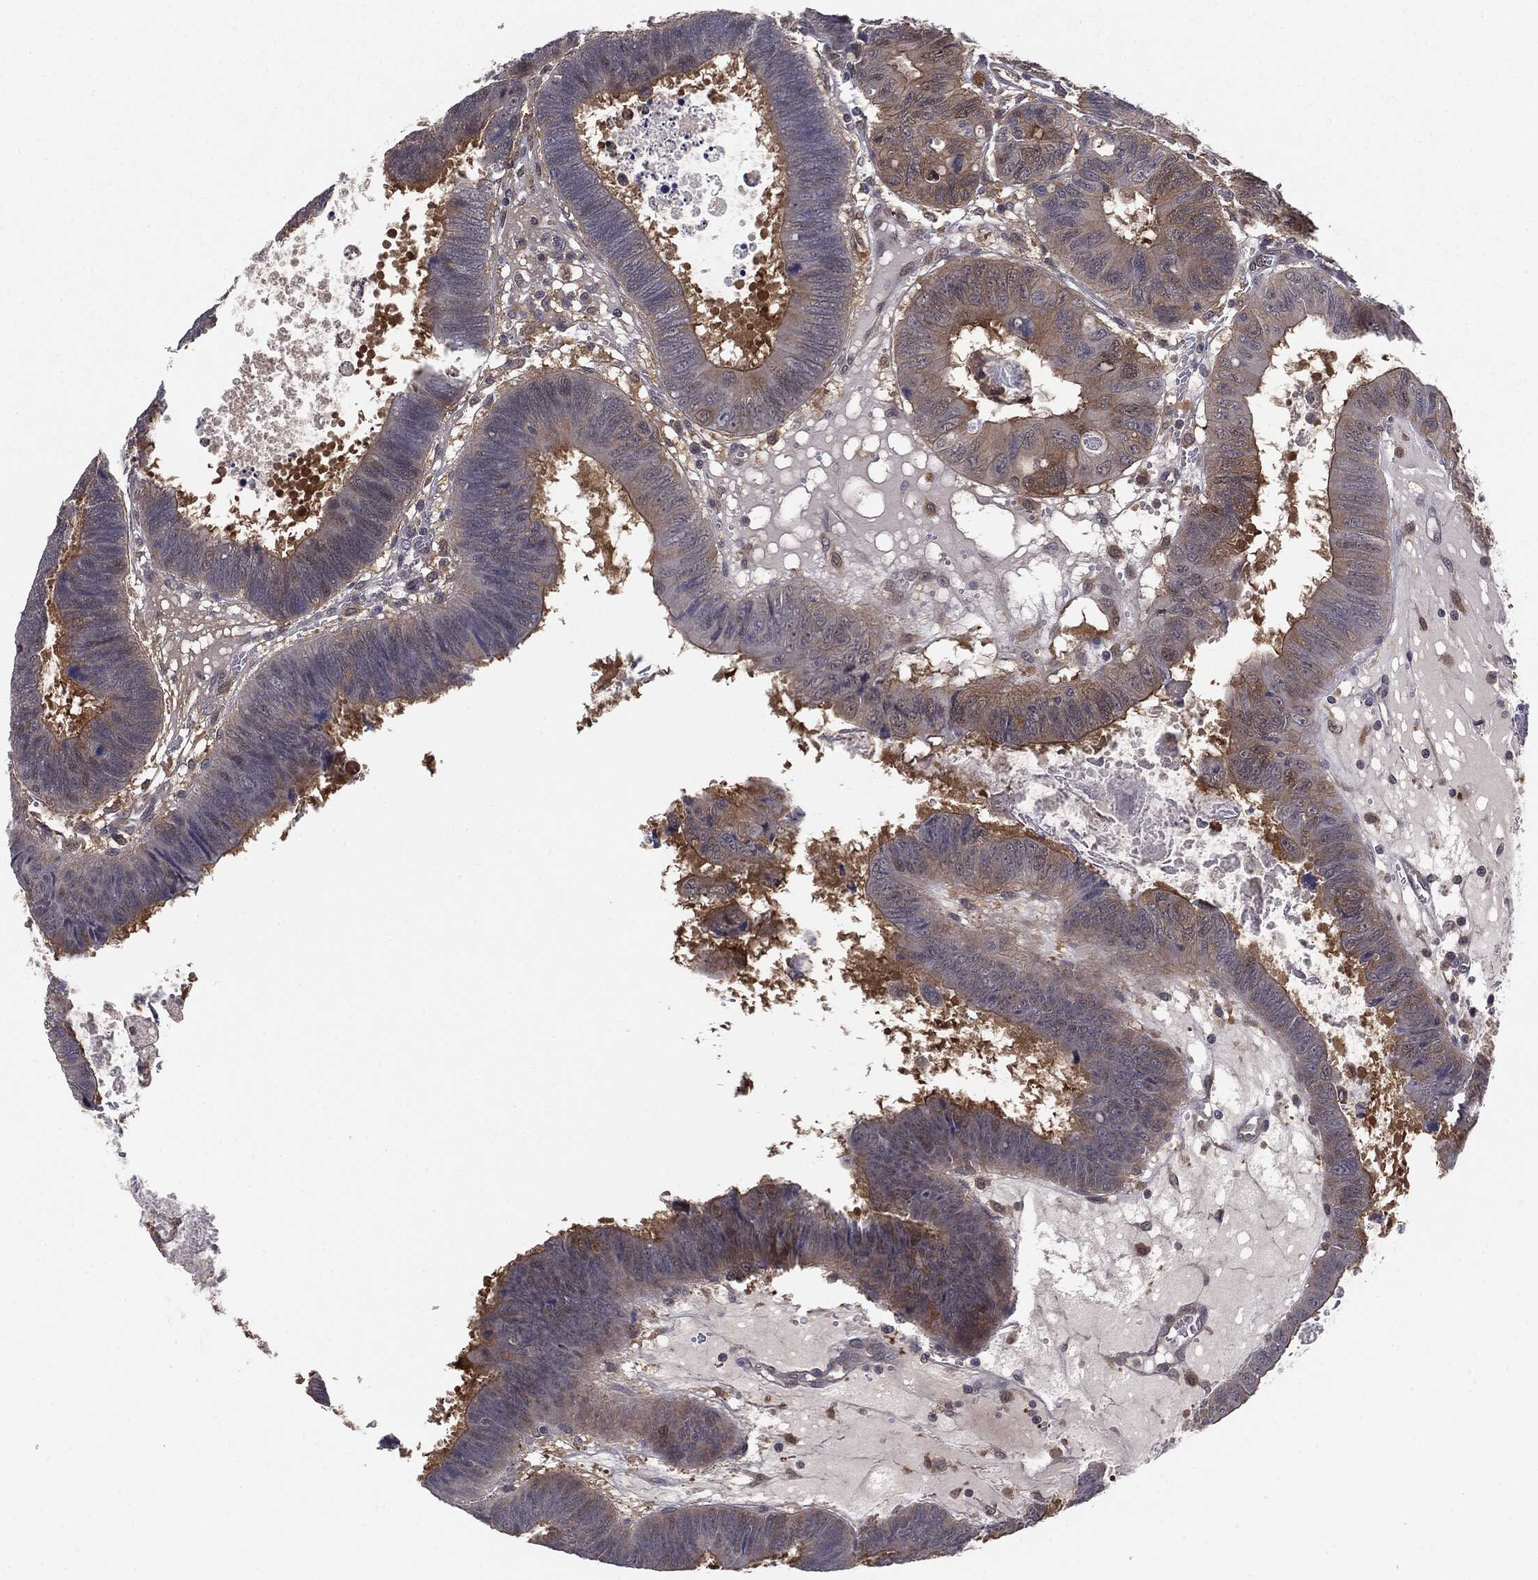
{"staining": {"intensity": "moderate", "quantity": "25%-75%", "location": "cytoplasmic/membranous"}, "tissue": "colorectal cancer", "cell_type": "Tumor cells", "image_type": "cancer", "snomed": [{"axis": "morphology", "description": "Adenocarcinoma, NOS"}, {"axis": "topography", "description": "Colon"}], "caption": "Human colorectal cancer (adenocarcinoma) stained with a protein marker exhibits moderate staining in tumor cells.", "gene": "KRT7", "patient": {"sex": "male", "age": 62}}